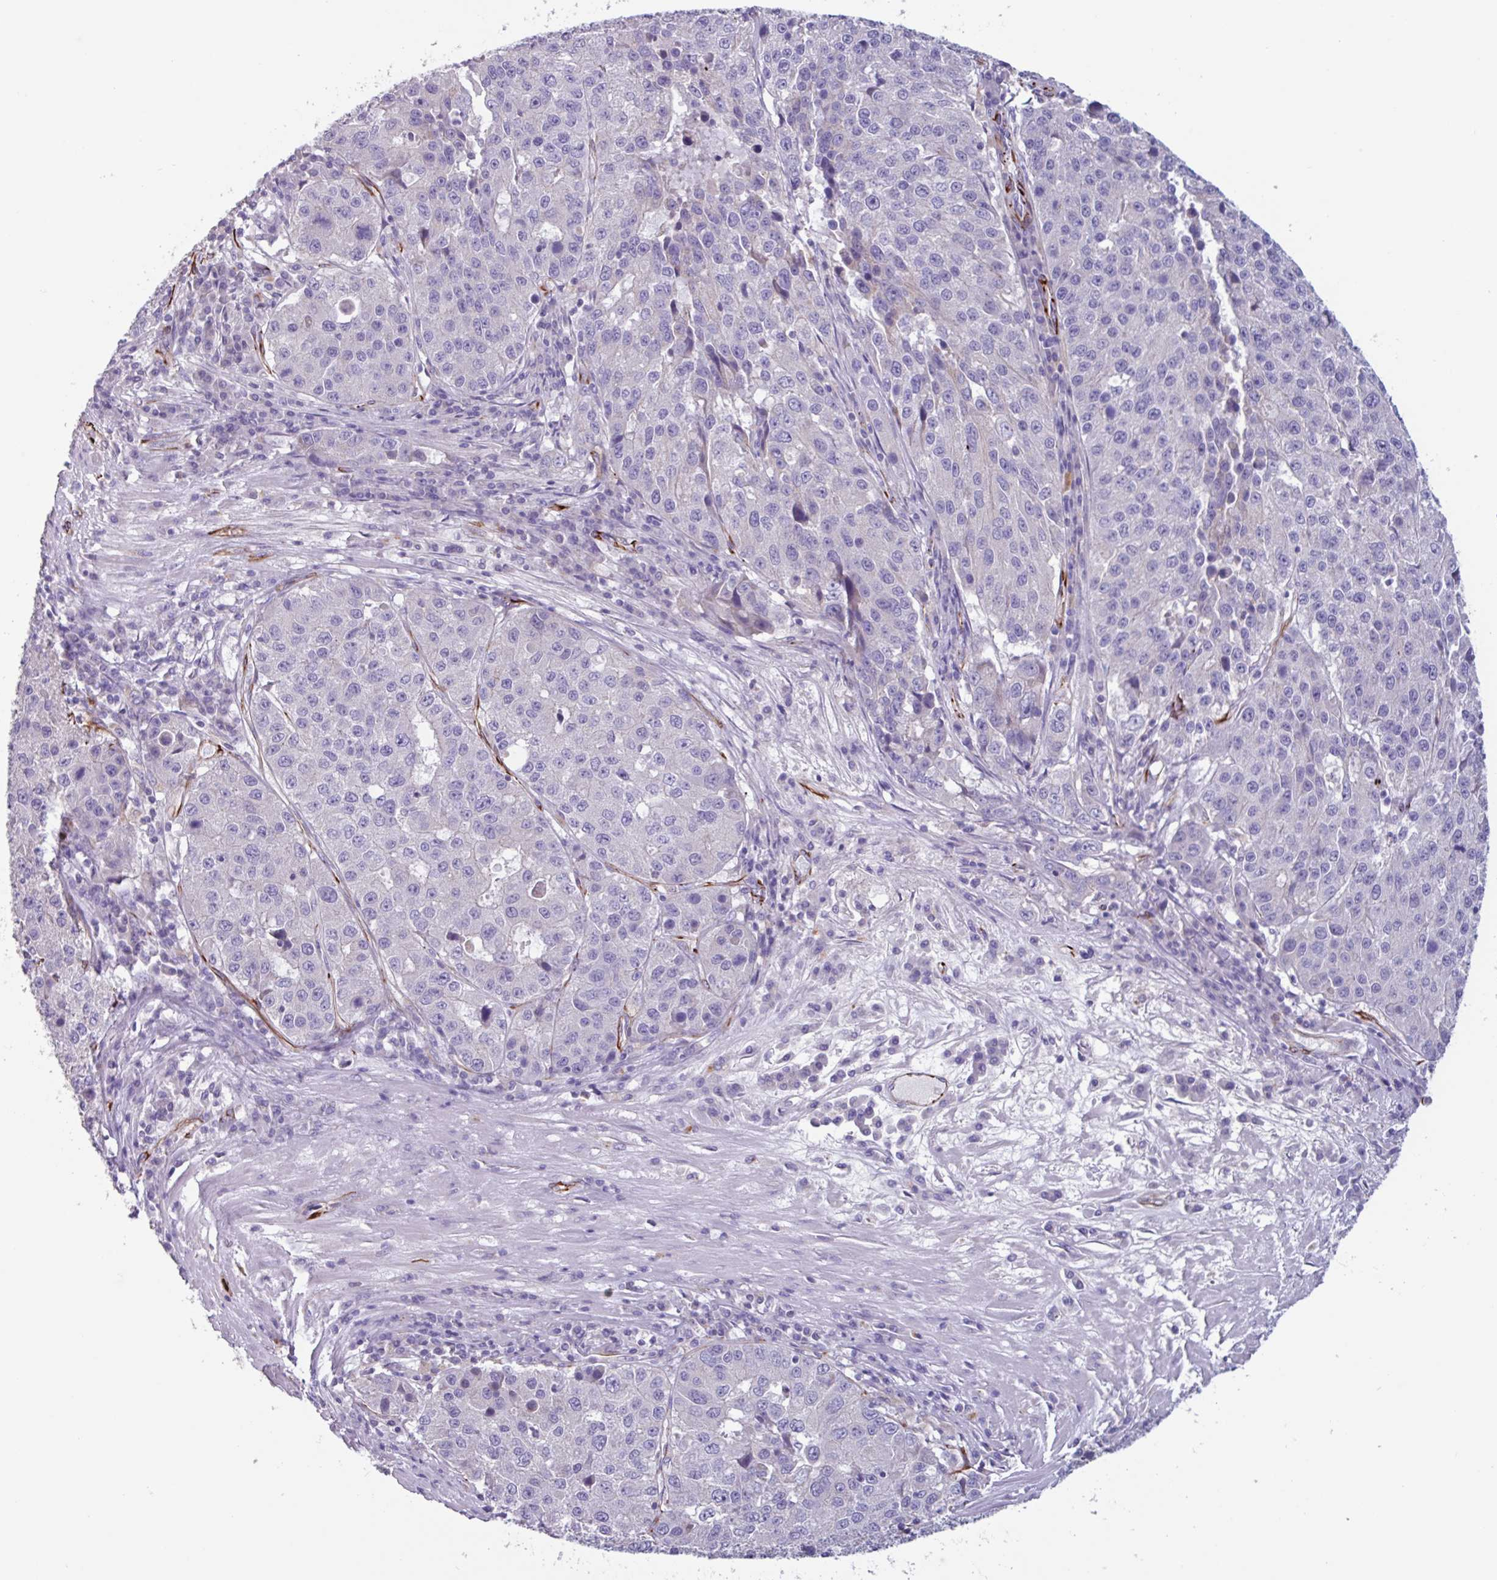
{"staining": {"intensity": "negative", "quantity": "none", "location": "none"}, "tissue": "stomach cancer", "cell_type": "Tumor cells", "image_type": "cancer", "snomed": [{"axis": "morphology", "description": "Adenocarcinoma, NOS"}, {"axis": "topography", "description": "Stomach"}], "caption": "Histopathology image shows no significant protein expression in tumor cells of stomach cancer (adenocarcinoma). (DAB (3,3'-diaminobenzidine) IHC, high magnification).", "gene": "BTD", "patient": {"sex": "male", "age": 71}}